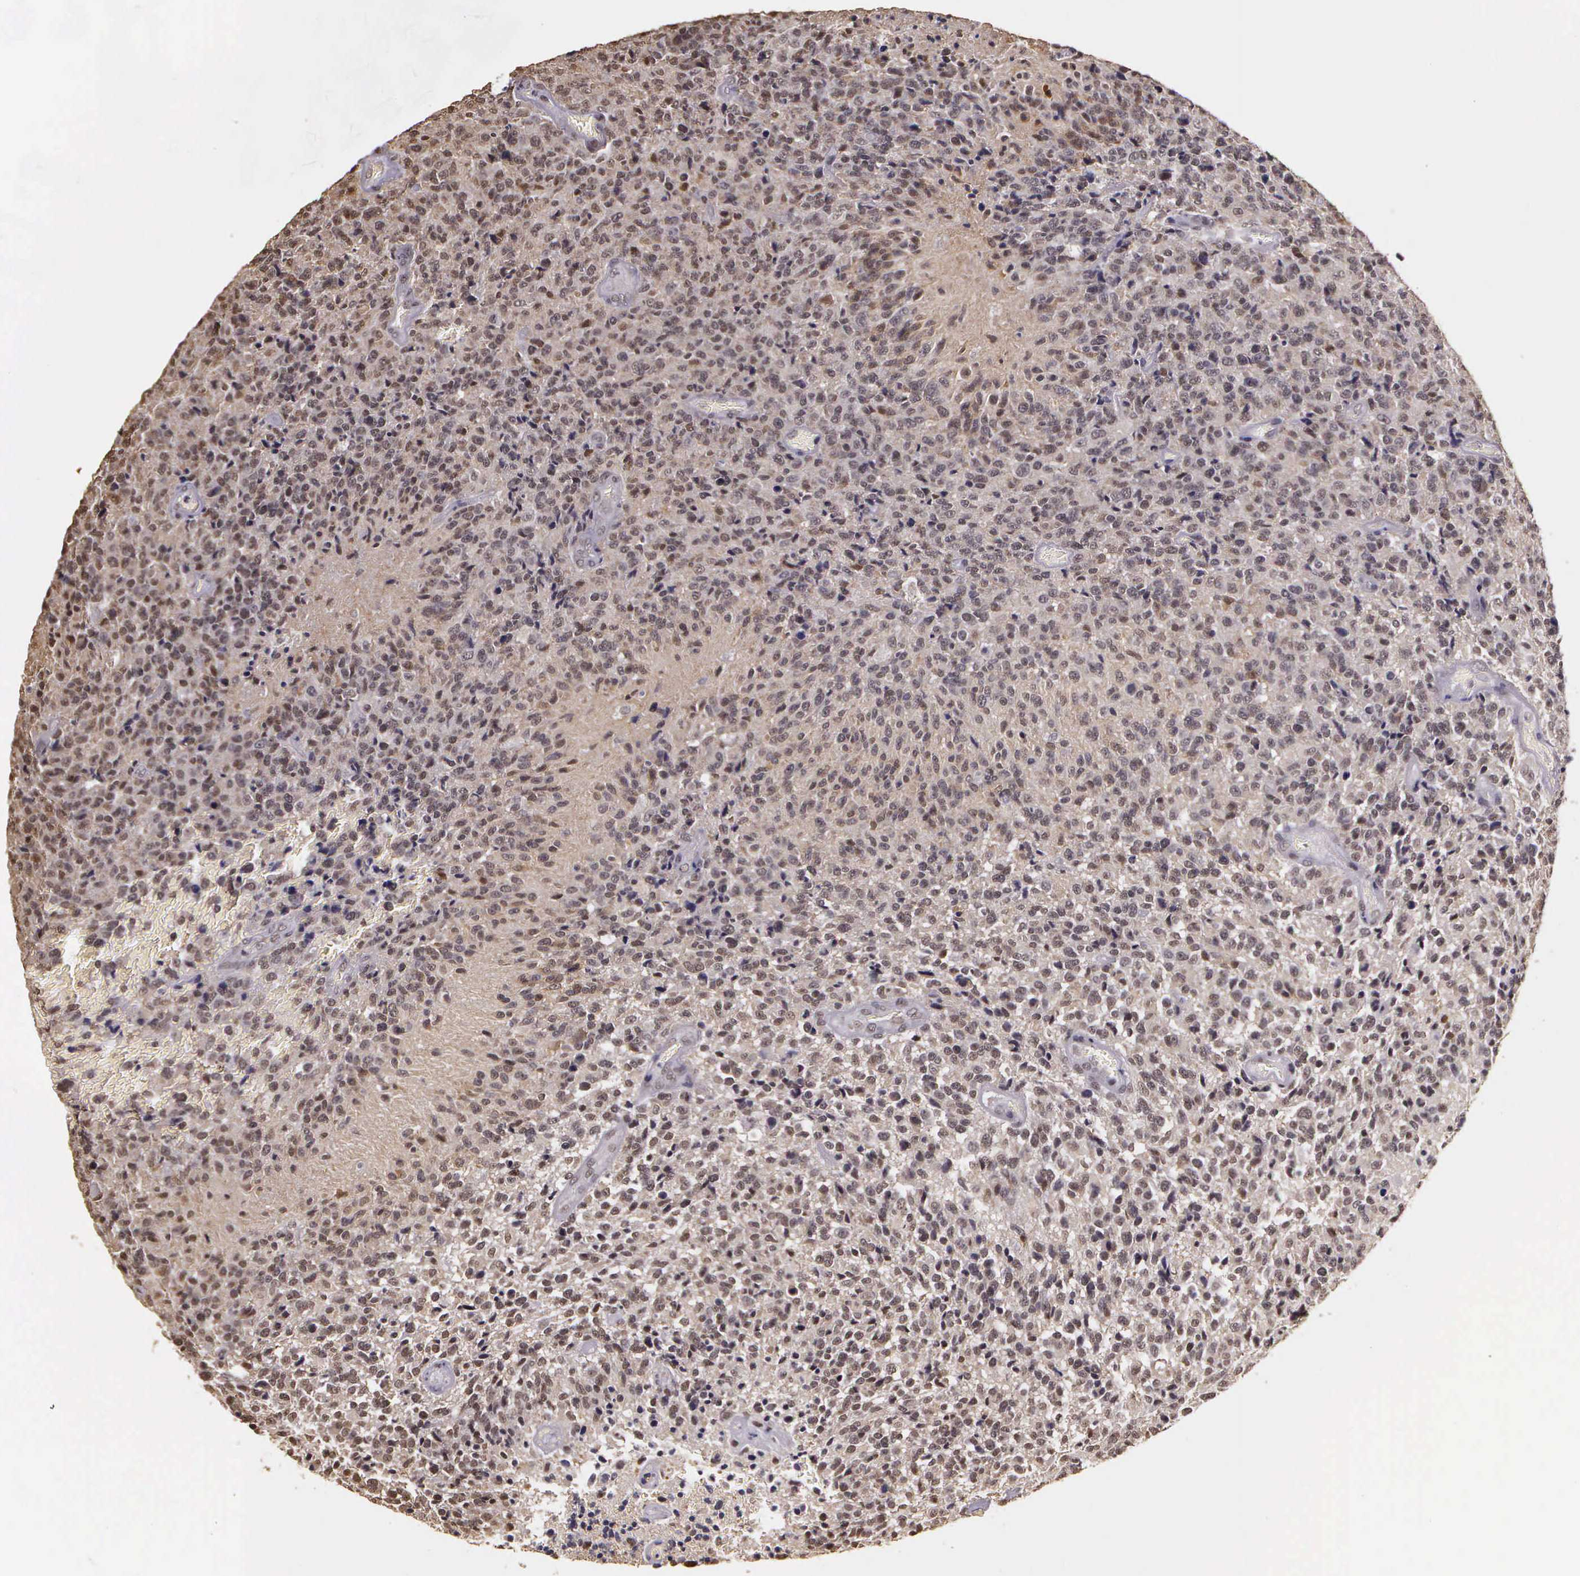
{"staining": {"intensity": "weak", "quantity": ">75%", "location": "nuclear"}, "tissue": "glioma", "cell_type": "Tumor cells", "image_type": "cancer", "snomed": [{"axis": "morphology", "description": "Glioma, malignant, High grade"}, {"axis": "topography", "description": "Brain"}], "caption": "A brown stain highlights weak nuclear positivity of a protein in glioma tumor cells.", "gene": "ARMCX5", "patient": {"sex": "male", "age": 36}}